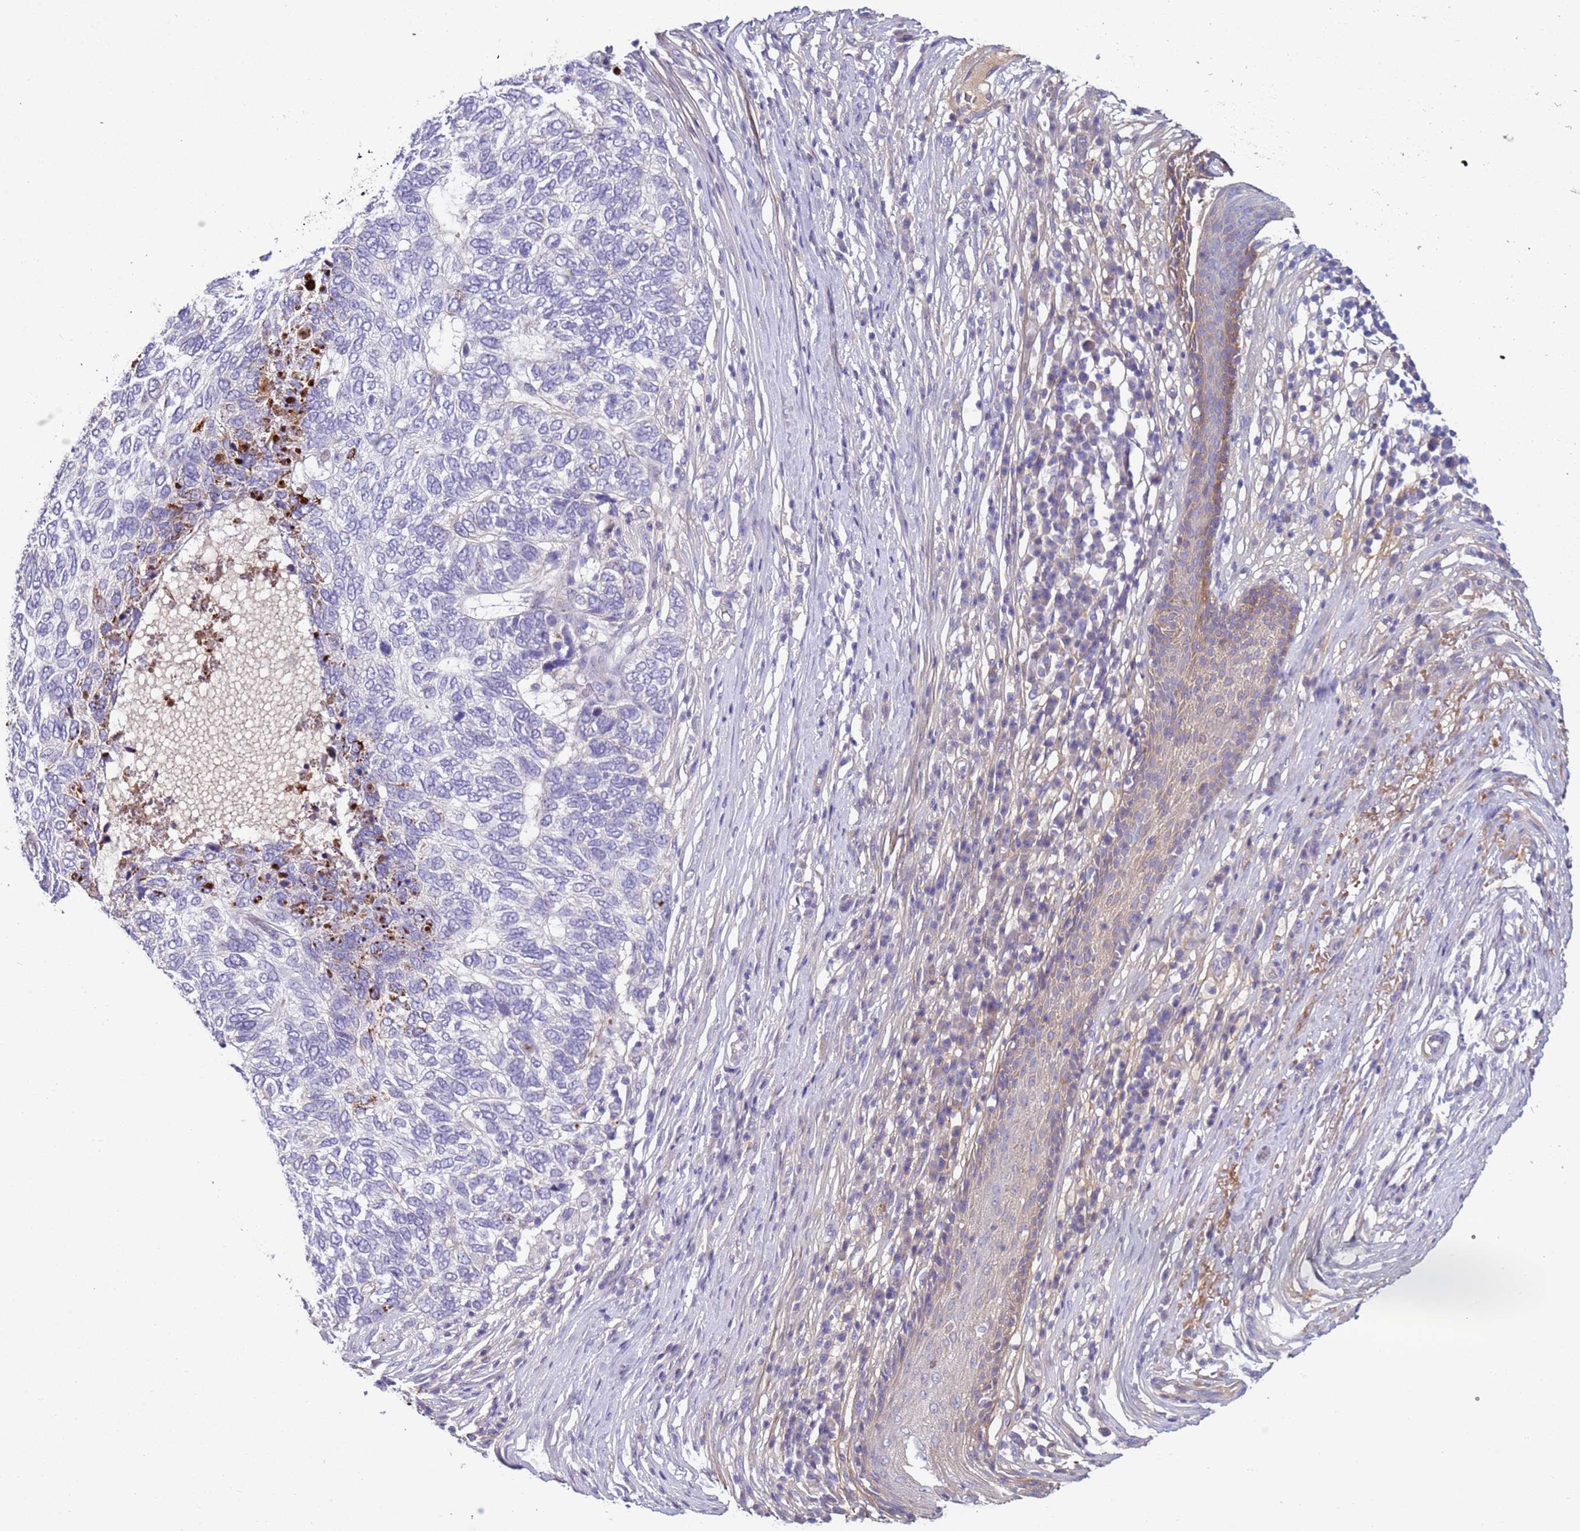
{"staining": {"intensity": "negative", "quantity": "none", "location": "none"}, "tissue": "skin cancer", "cell_type": "Tumor cells", "image_type": "cancer", "snomed": [{"axis": "morphology", "description": "Basal cell carcinoma"}, {"axis": "topography", "description": "Skin"}], "caption": "Immunohistochemistry histopathology image of neoplastic tissue: human skin cancer stained with DAB demonstrates no significant protein expression in tumor cells.", "gene": "TRIM51", "patient": {"sex": "female", "age": 65}}